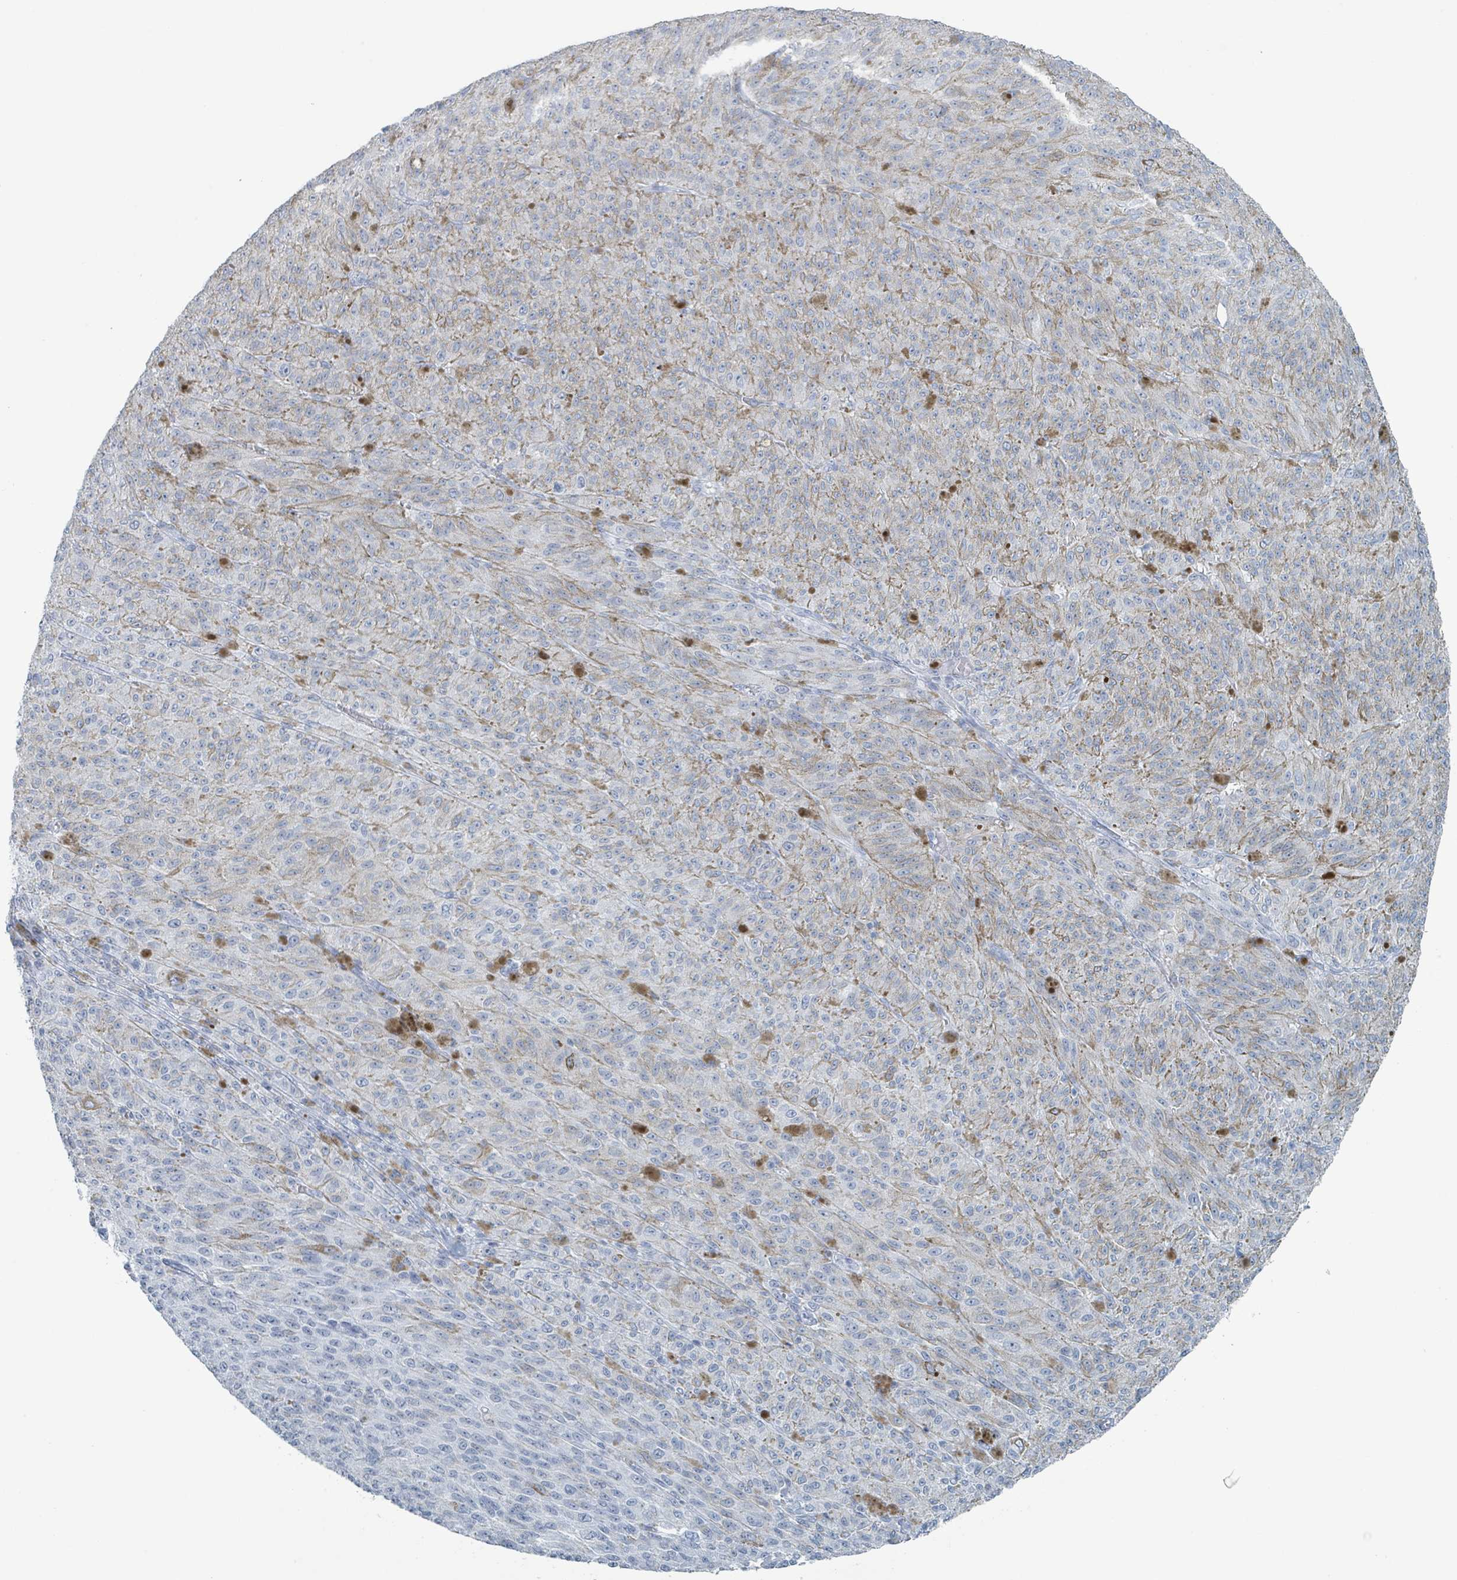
{"staining": {"intensity": "weak", "quantity": "<25%", "location": "cytoplasmic/membranous"}, "tissue": "melanoma", "cell_type": "Tumor cells", "image_type": "cancer", "snomed": [{"axis": "morphology", "description": "Malignant melanoma, NOS"}, {"axis": "topography", "description": "Skin"}], "caption": "DAB (3,3'-diaminobenzidine) immunohistochemical staining of human malignant melanoma exhibits no significant positivity in tumor cells.", "gene": "GPR15LG", "patient": {"sex": "female", "age": 52}}